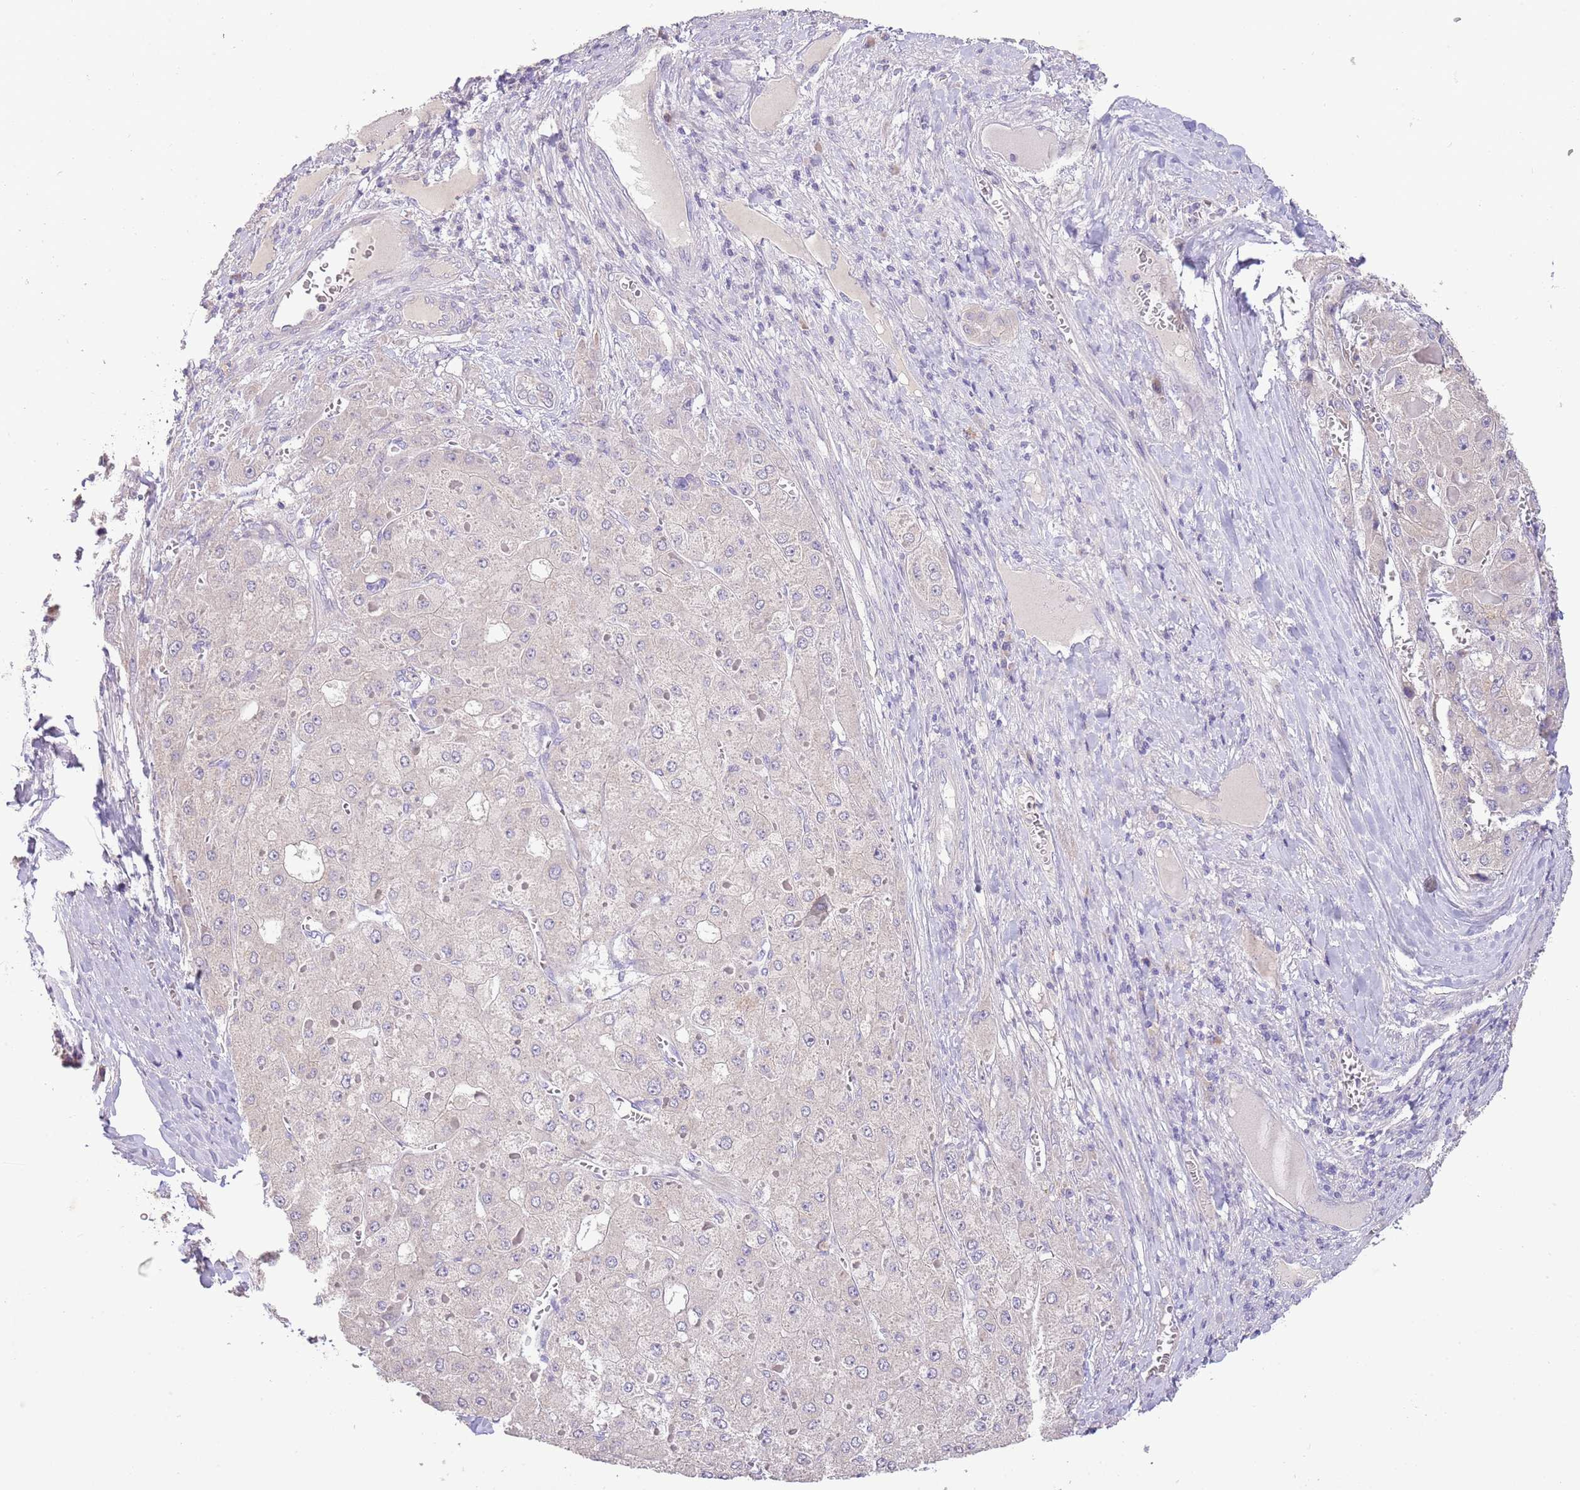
{"staining": {"intensity": "negative", "quantity": "none", "location": "none"}, "tissue": "liver cancer", "cell_type": "Tumor cells", "image_type": "cancer", "snomed": [{"axis": "morphology", "description": "Carcinoma, Hepatocellular, NOS"}, {"axis": "topography", "description": "Liver"}], "caption": "Tumor cells show no significant expression in liver cancer (hepatocellular carcinoma). (DAB immunohistochemistry (IHC) with hematoxylin counter stain).", "gene": "ZNF658", "patient": {"sex": "female", "age": 73}}